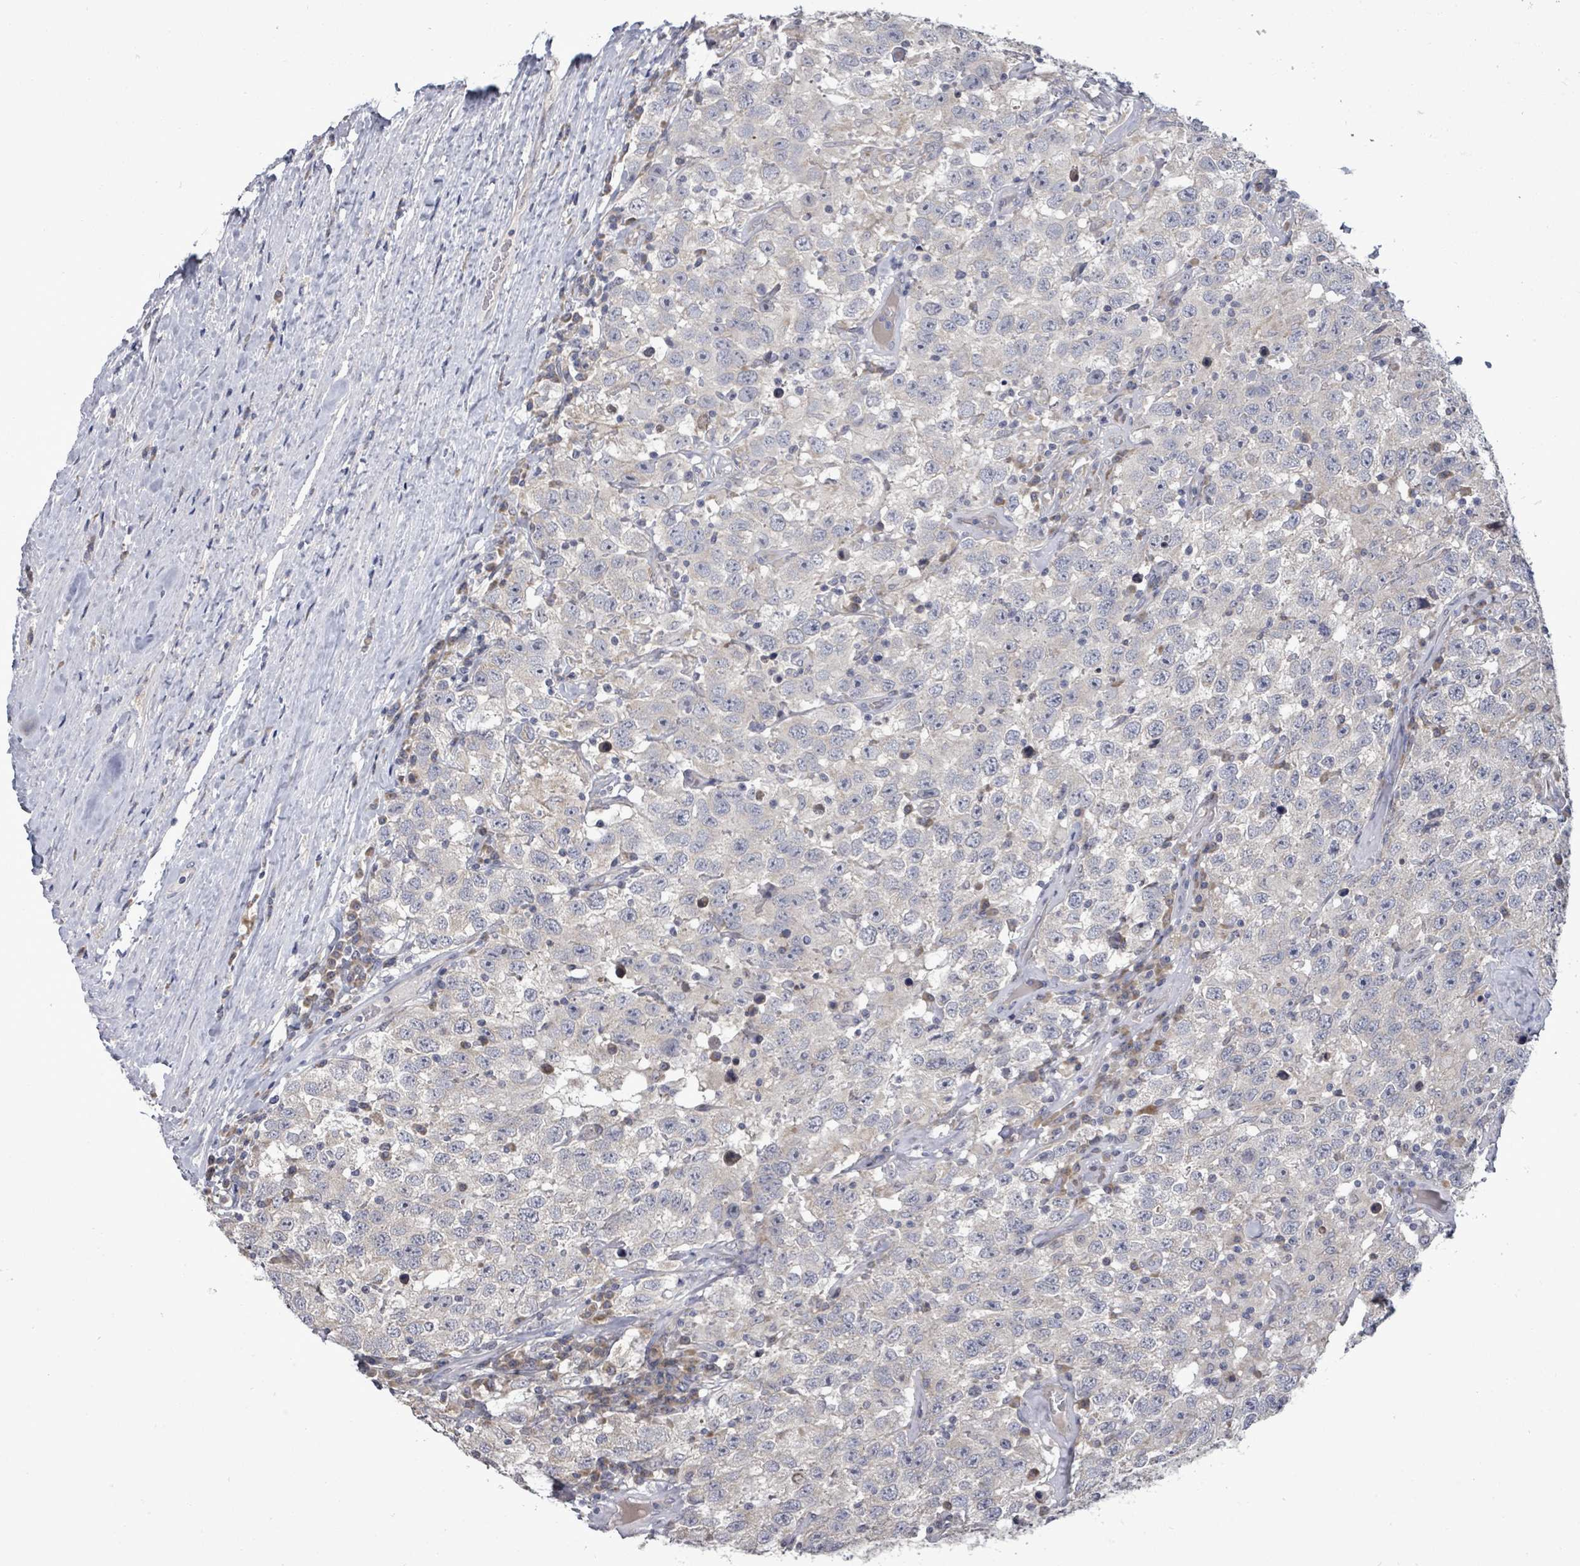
{"staining": {"intensity": "negative", "quantity": "none", "location": "none"}, "tissue": "testis cancer", "cell_type": "Tumor cells", "image_type": "cancer", "snomed": [{"axis": "morphology", "description": "Seminoma, NOS"}, {"axis": "topography", "description": "Testis"}], "caption": "A high-resolution image shows immunohistochemistry (IHC) staining of testis cancer, which shows no significant expression in tumor cells.", "gene": "POMGNT2", "patient": {"sex": "male", "age": 41}}